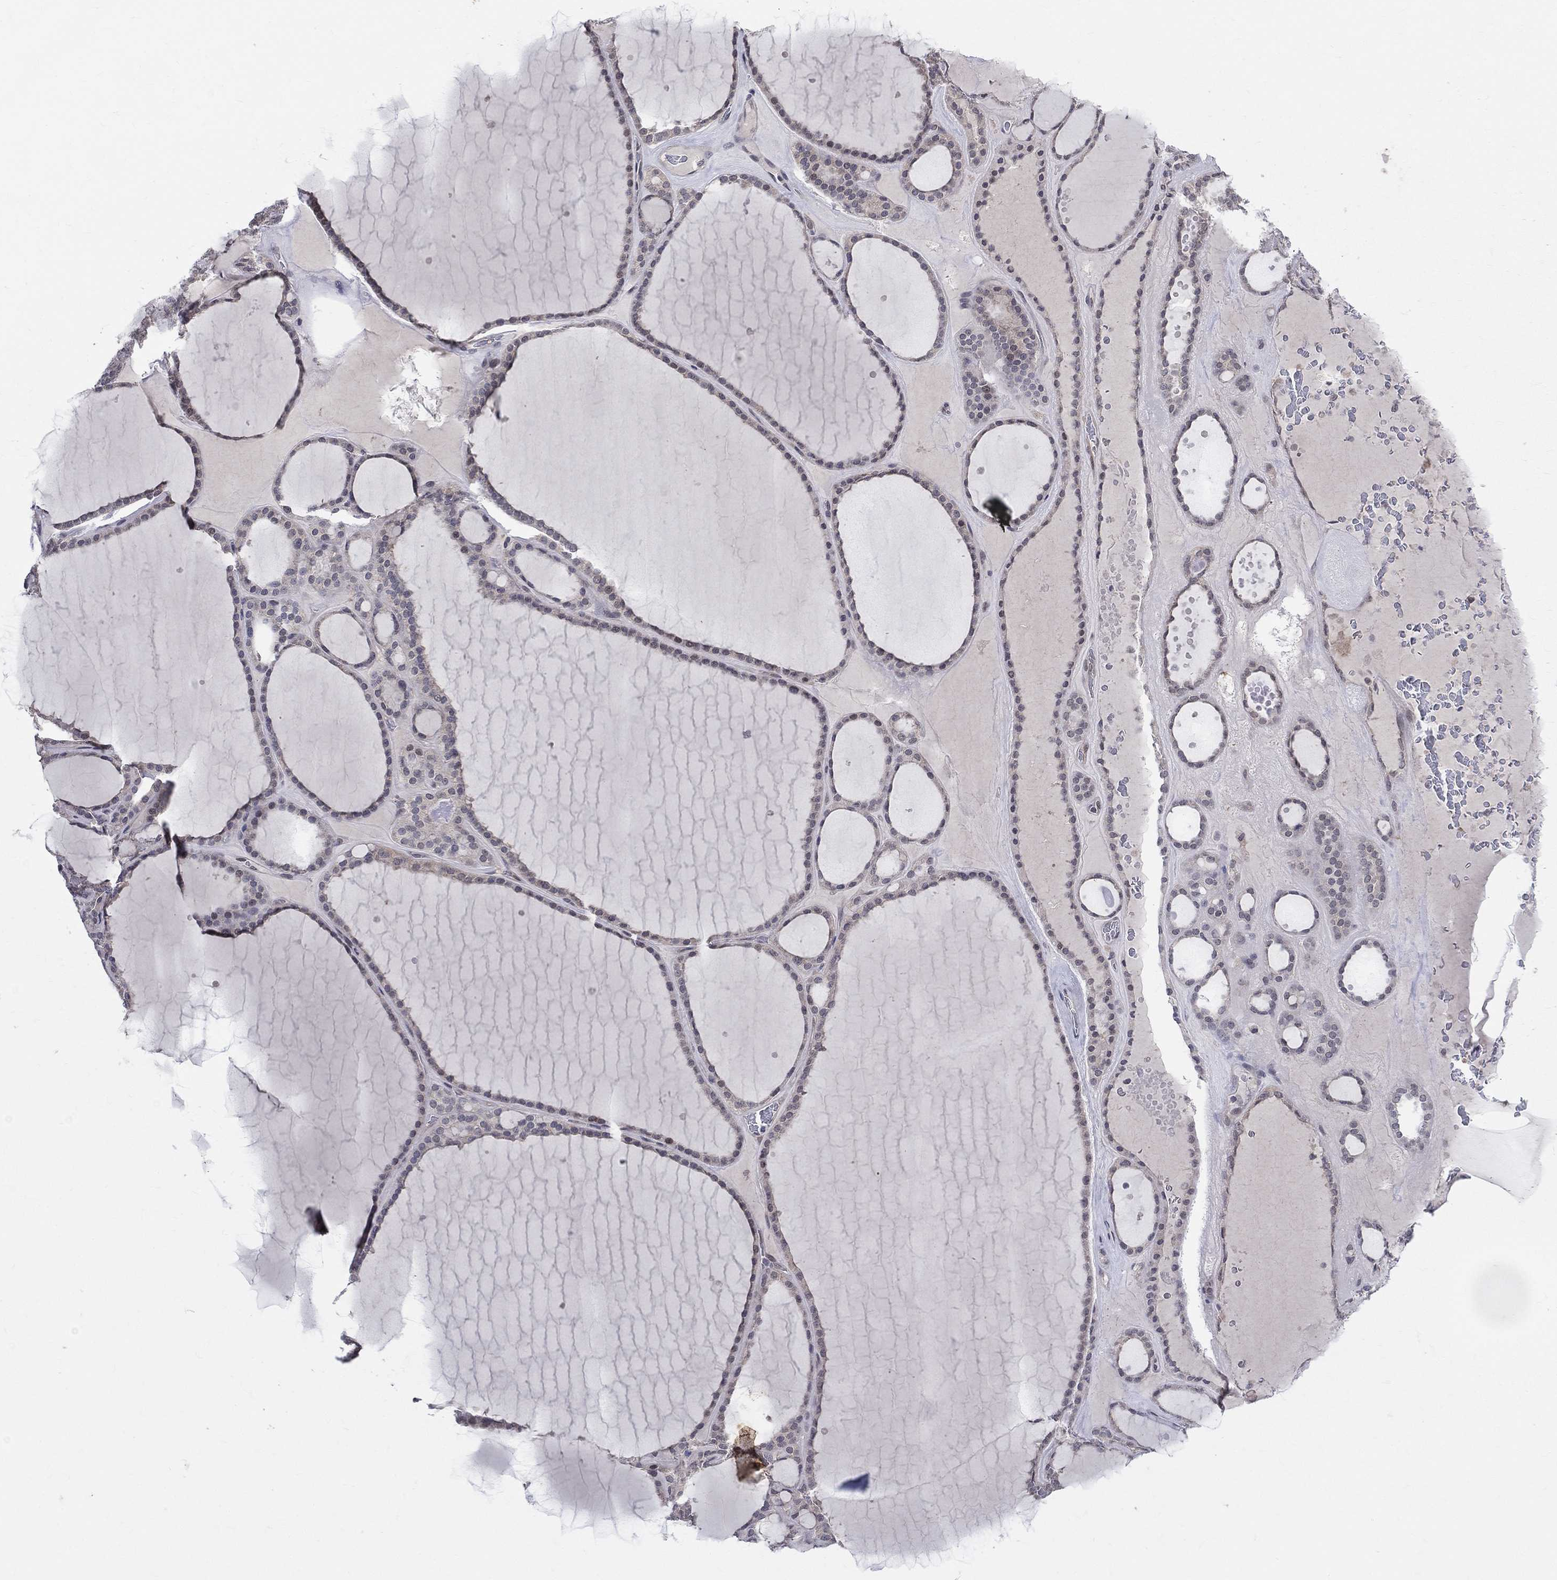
{"staining": {"intensity": "negative", "quantity": "none", "location": "none"}, "tissue": "thyroid gland", "cell_type": "Glandular cells", "image_type": "normal", "snomed": [{"axis": "morphology", "description": "Normal tissue, NOS"}, {"axis": "topography", "description": "Thyroid gland"}], "caption": "Immunohistochemistry (IHC) photomicrograph of normal thyroid gland: human thyroid gland stained with DAB shows no significant protein positivity in glandular cells.", "gene": "DLG4", "patient": {"sex": "male", "age": 63}}